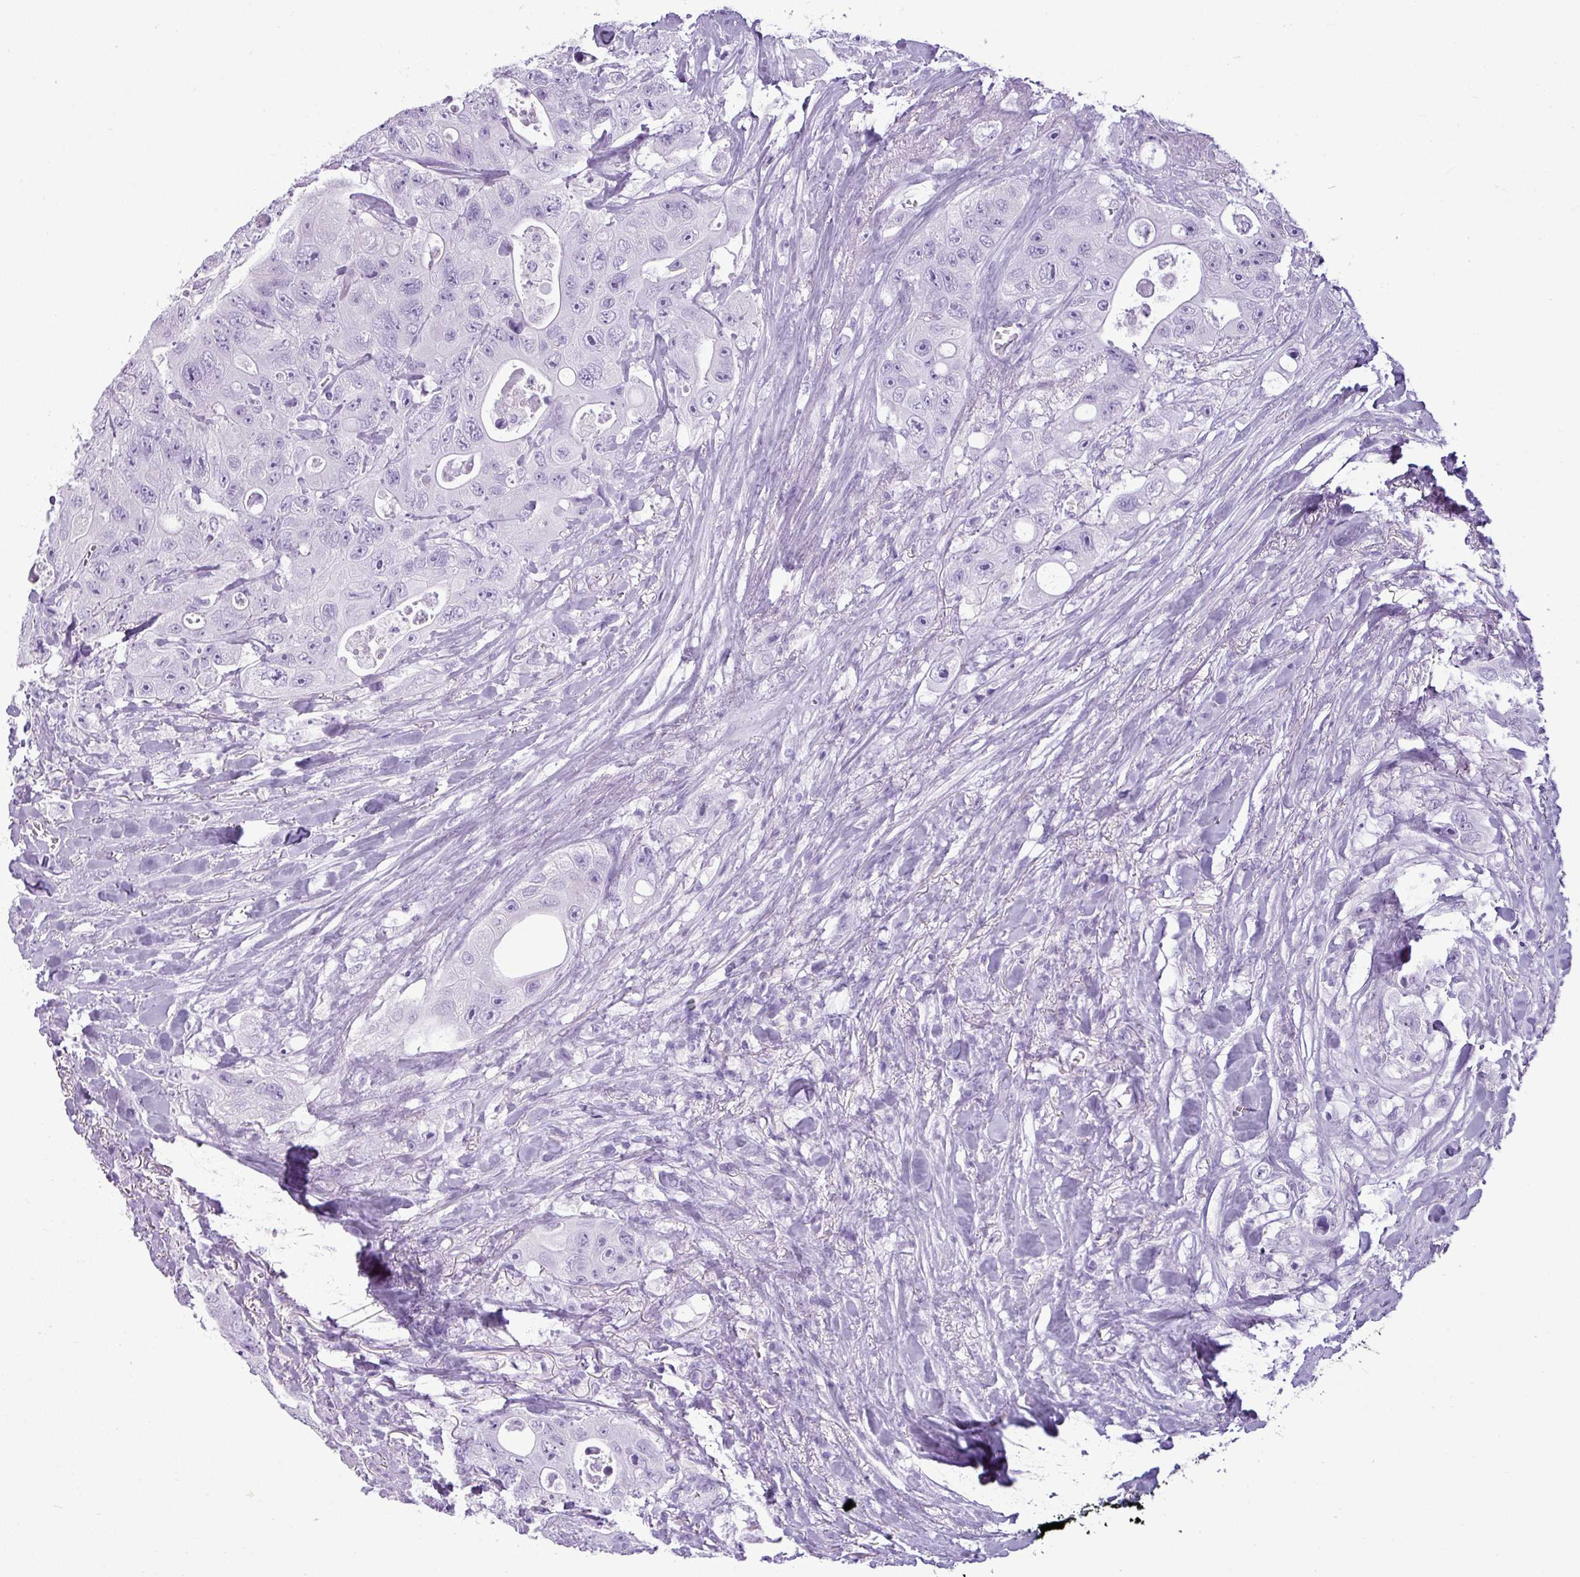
{"staining": {"intensity": "negative", "quantity": "none", "location": "none"}, "tissue": "colorectal cancer", "cell_type": "Tumor cells", "image_type": "cancer", "snomed": [{"axis": "morphology", "description": "Adenocarcinoma, NOS"}, {"axis": "topography", "description": "Colon"}], "caption": "A micrograph of colorectal cancer (adenocarcinoma) stained for a protein exhibits no brown staining in tumor cells.", "gene": "AMY1B", "patient": {"sex": "female", "age": 46}}